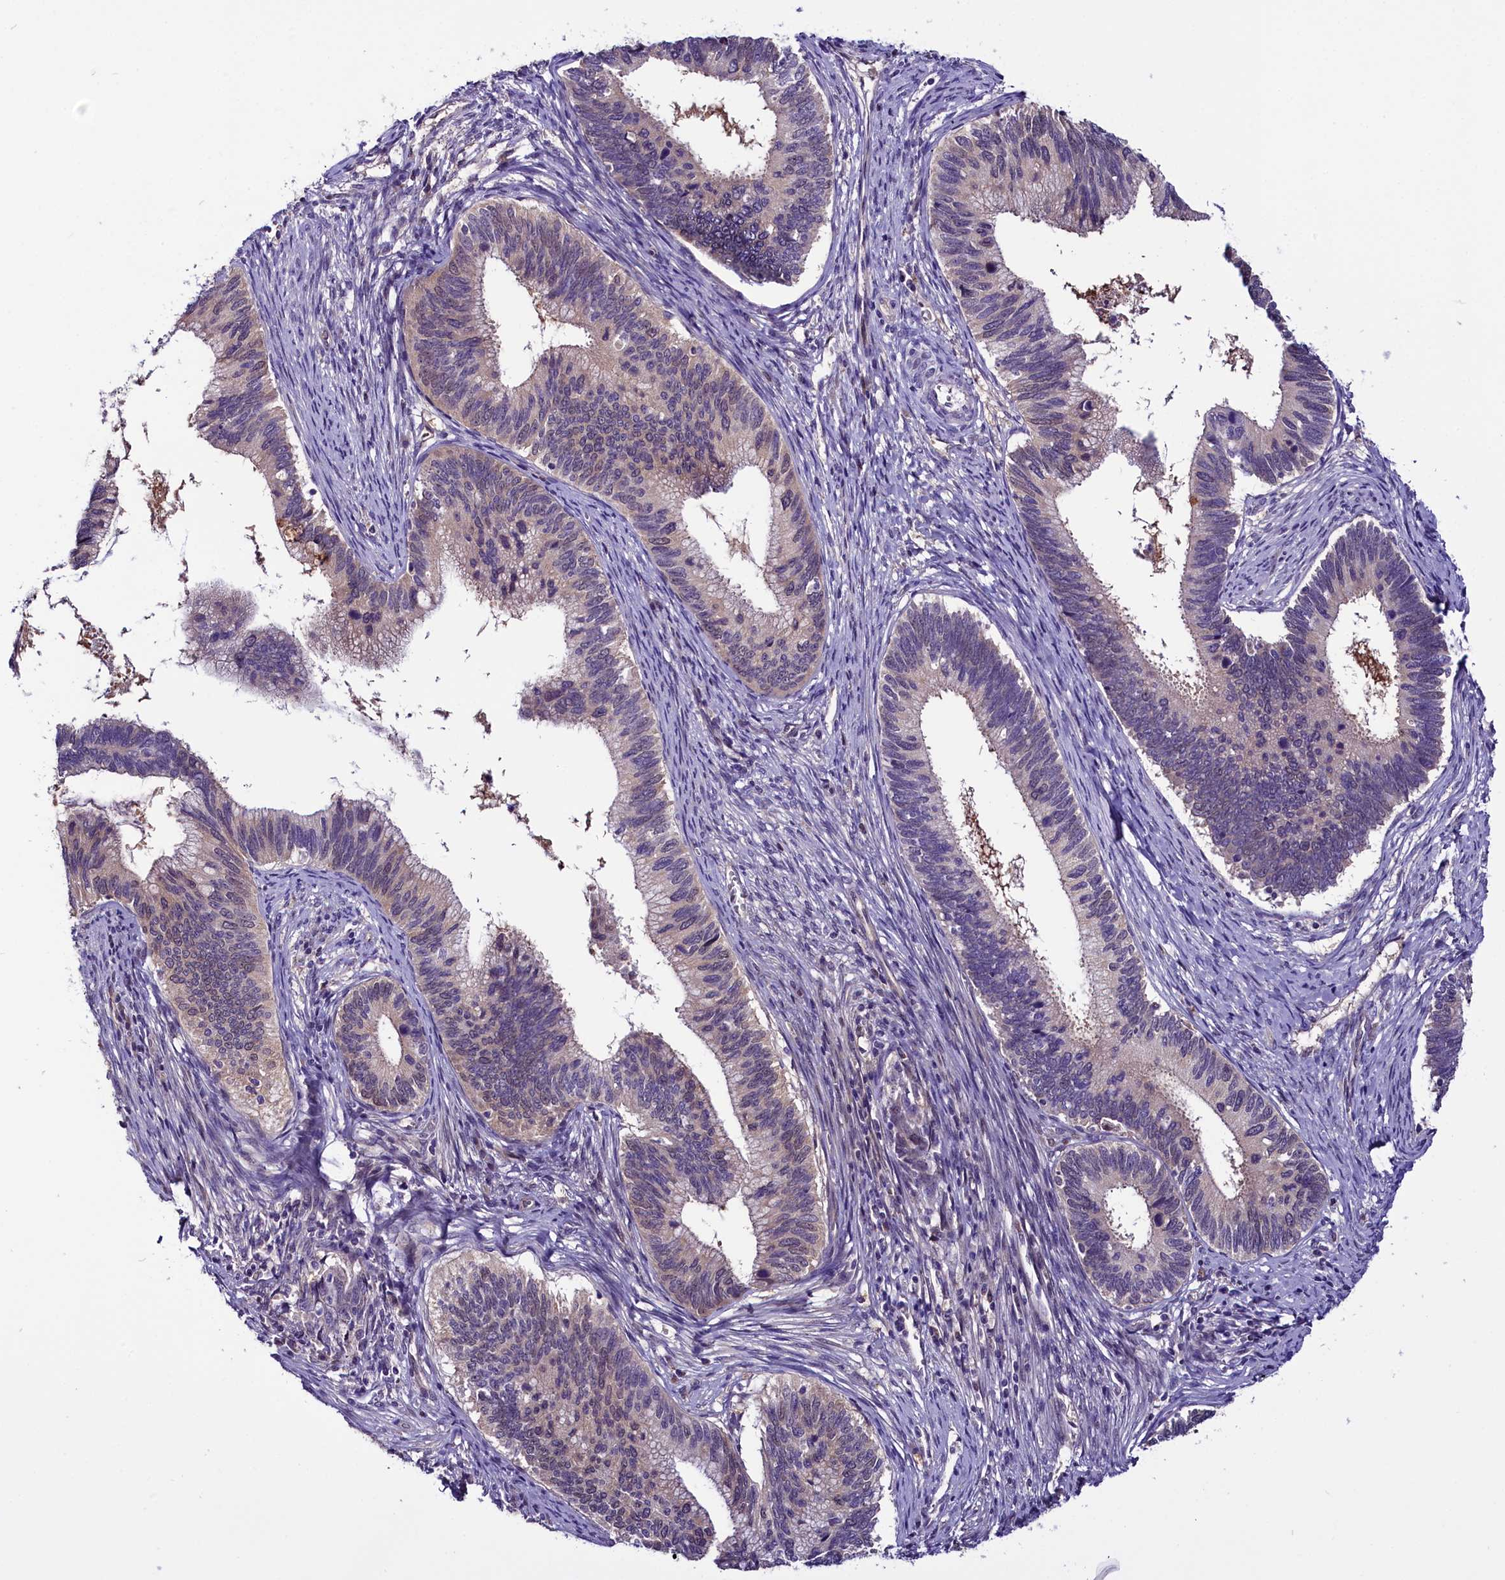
{"staining": {"intensity": "weak", "quantity": "<25%", "location": "cytoplasmic/membranous"}, "tissue": "cervical cancer", "cell_type": "Tumor cells", "image_type": "cancer", "snomed": [{"axis": "morphology", "description": "Adenocarcinoma, NOS"}, {"axis": "topography", "description": "Cervix"}], "caption": "Tumor cells show no significant protein expression in cervical adenocarcinoma.", "gene": "C9orf40", "patient": {"sex": "female", "age": 42}}